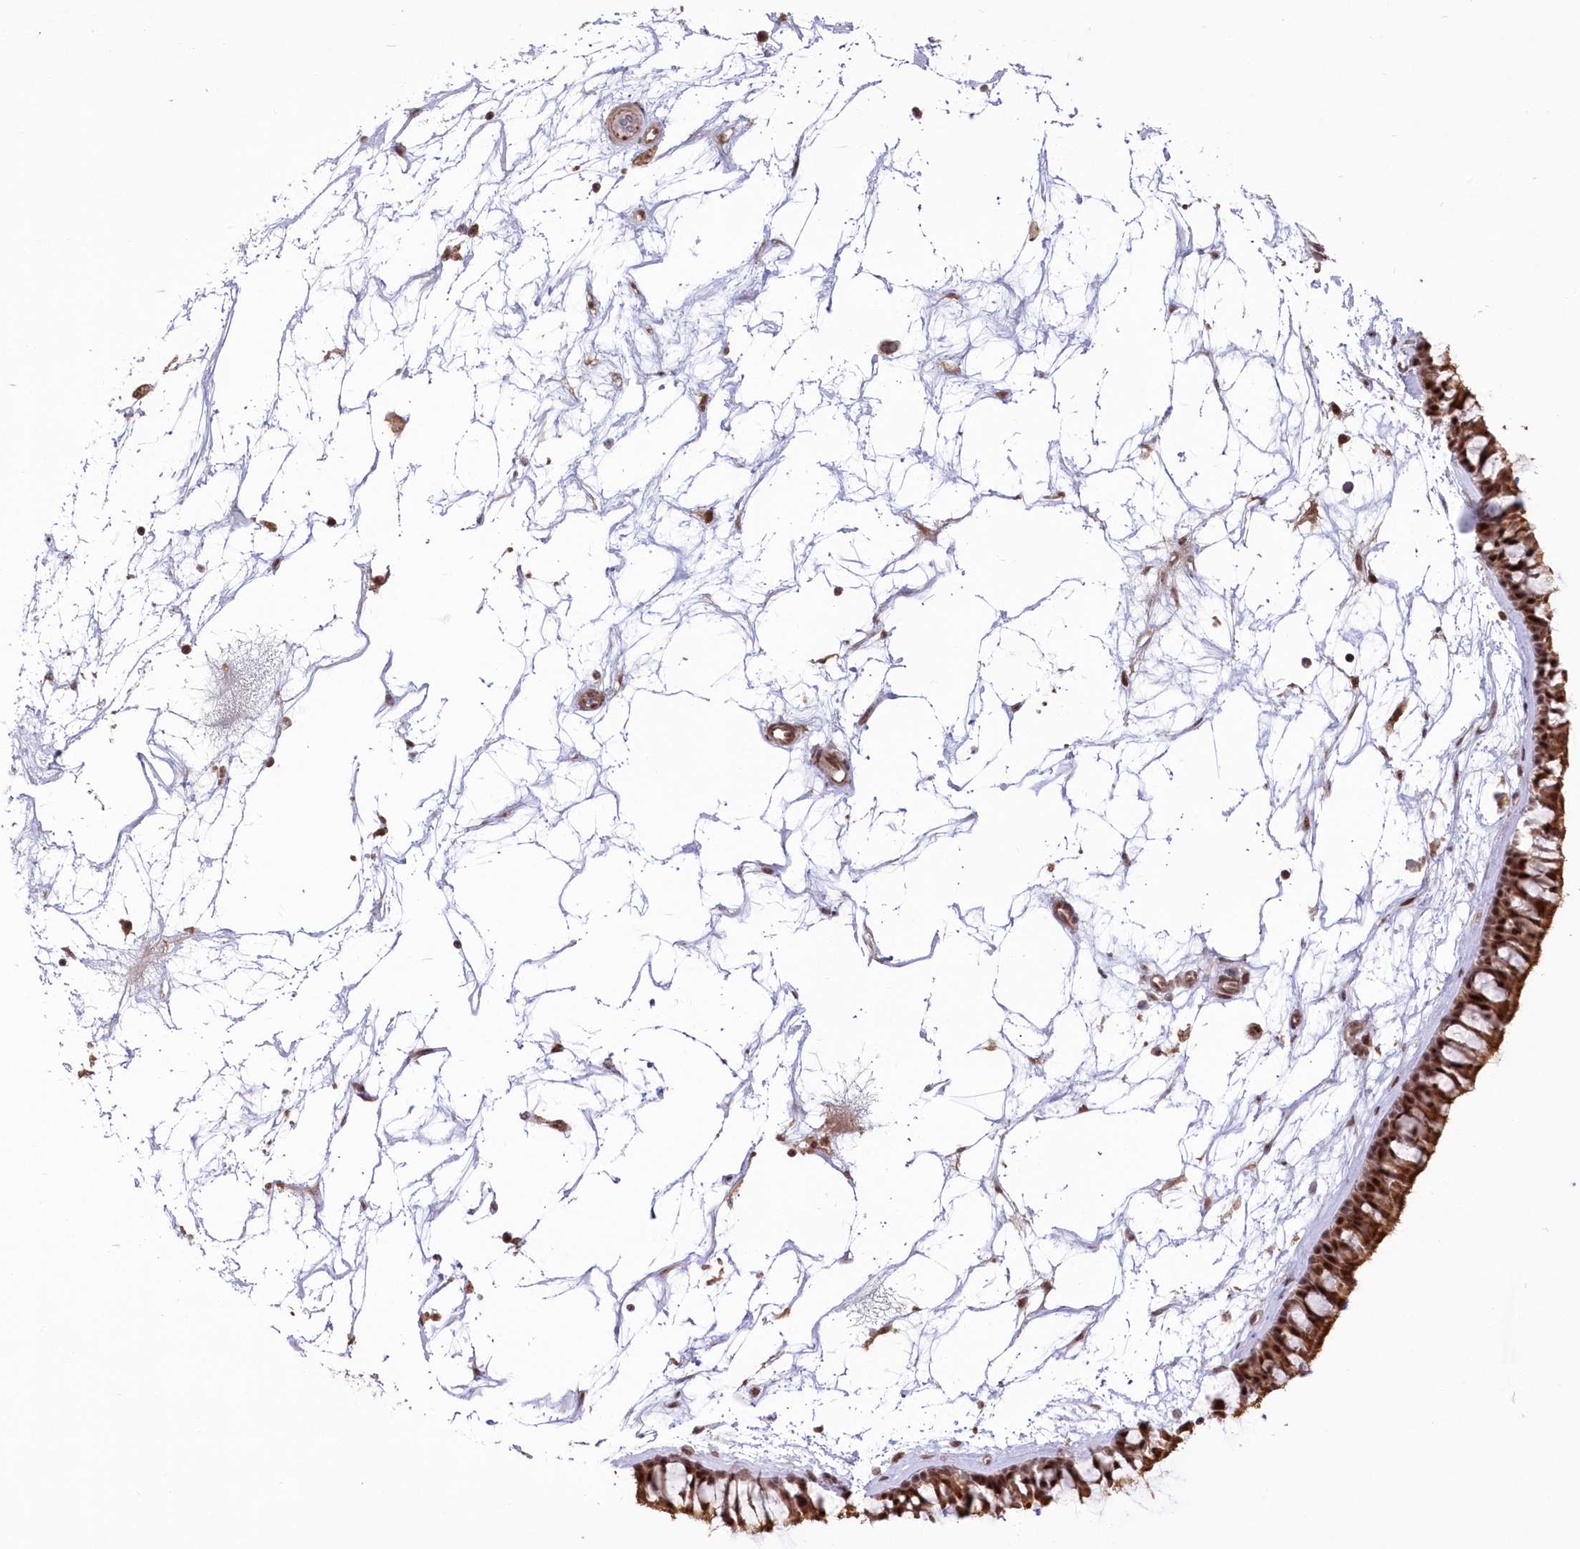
{"staining": {"intensity": "strong", "quantity": ">75%", "location": "cytoplasmic/membranous,nuclear"}, "tissue": "nasopharynx", "cell_type": "Respiratory epithelial cells", "image_type": "normal", "snomed": [{"axis": "morphology", "description": "Normal tissue, NOS"}, {"axis": "topography", "description": "Nasopharynx"}], "caption": "A high-resolution micrograph shows immunohistochemistry (IHC) staining of normal nasopharynx, which displays strong cytoplasmic/membranous,nuclear positivity in about >75% of respiratory epithelial cells. (Brightfield microscopy of DAB IHC at high magnification).", "gene": "WBP1L", "patient": {"sex": "male", "age": 64}}